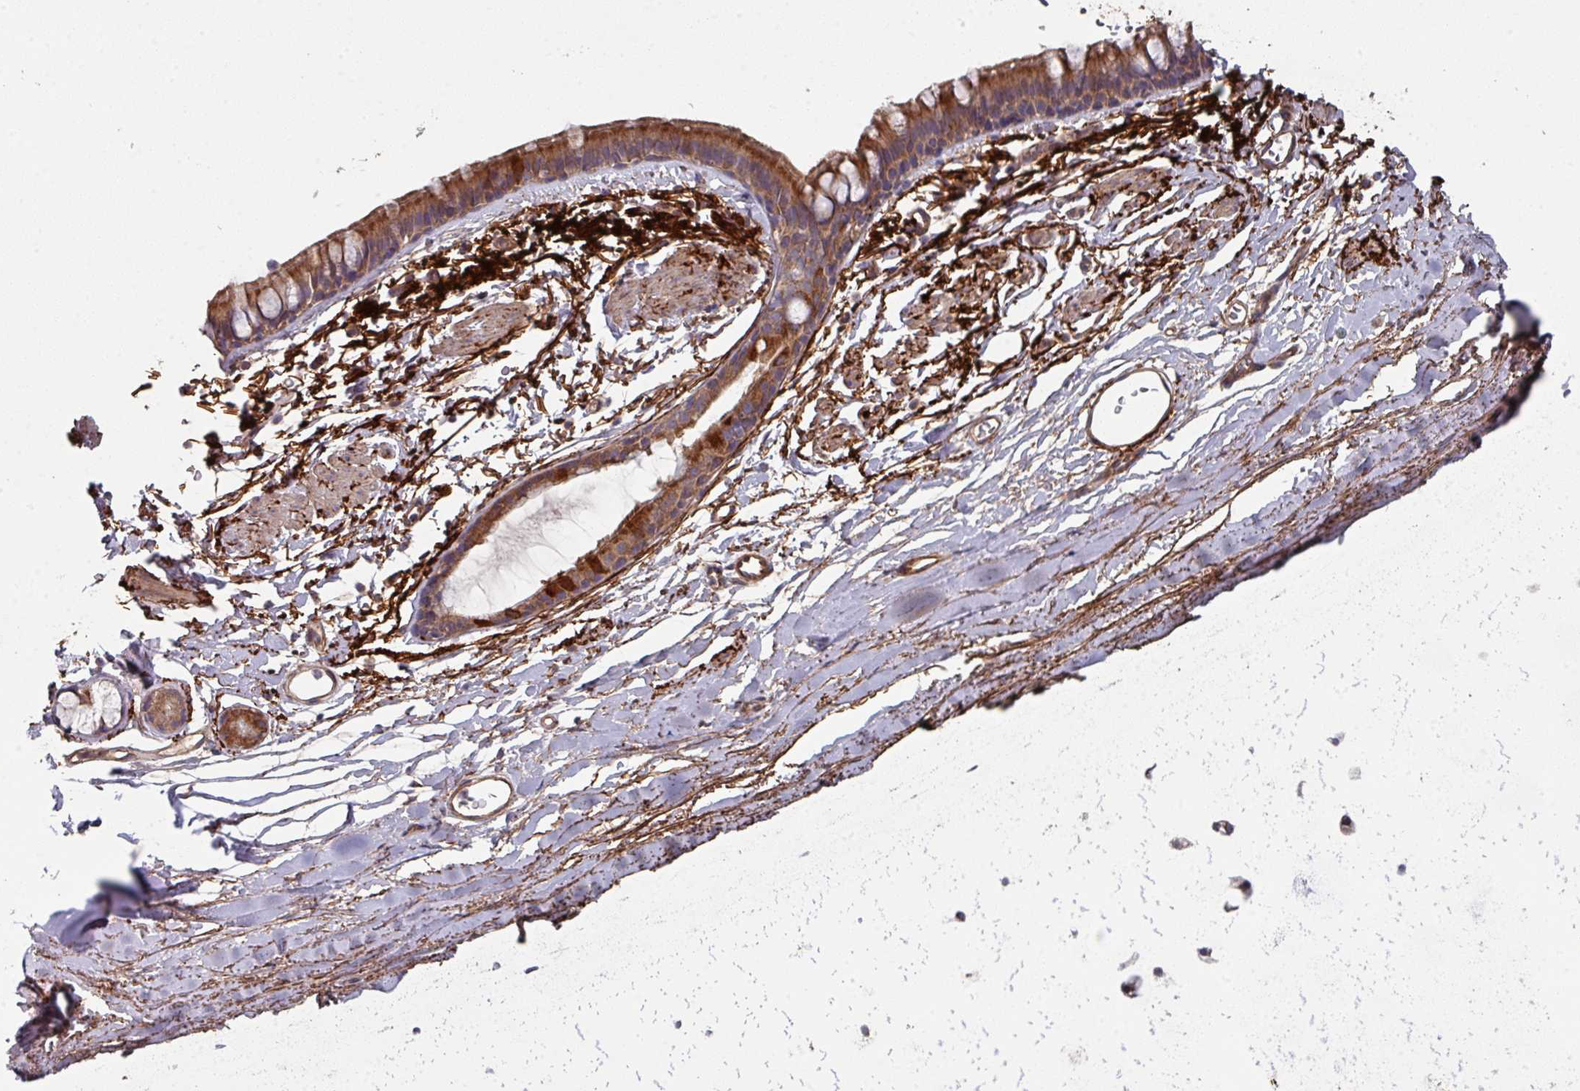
{"staining": {"intensity": "moderate", "quantity": ">75%", "location": "cytoplasmic/membranous"}, "tissue": "bronchus", "cell_type": "Respiratory epithelial cells", "image_type": "normal", "snomed": [{"axis": "morphology", "description": "Normal tissue, NOS"}, {"axis": "topography", "description": "Bronchus"}], "caption": "Respiratory epithelial cells reveal medium levels of moderate cytoplasmic/membranous positivity in approximately >75% of cells in unremarkable bronchus.", "gene": "DCAF12L1", "patient": {"sex": "male", "age": 67}}